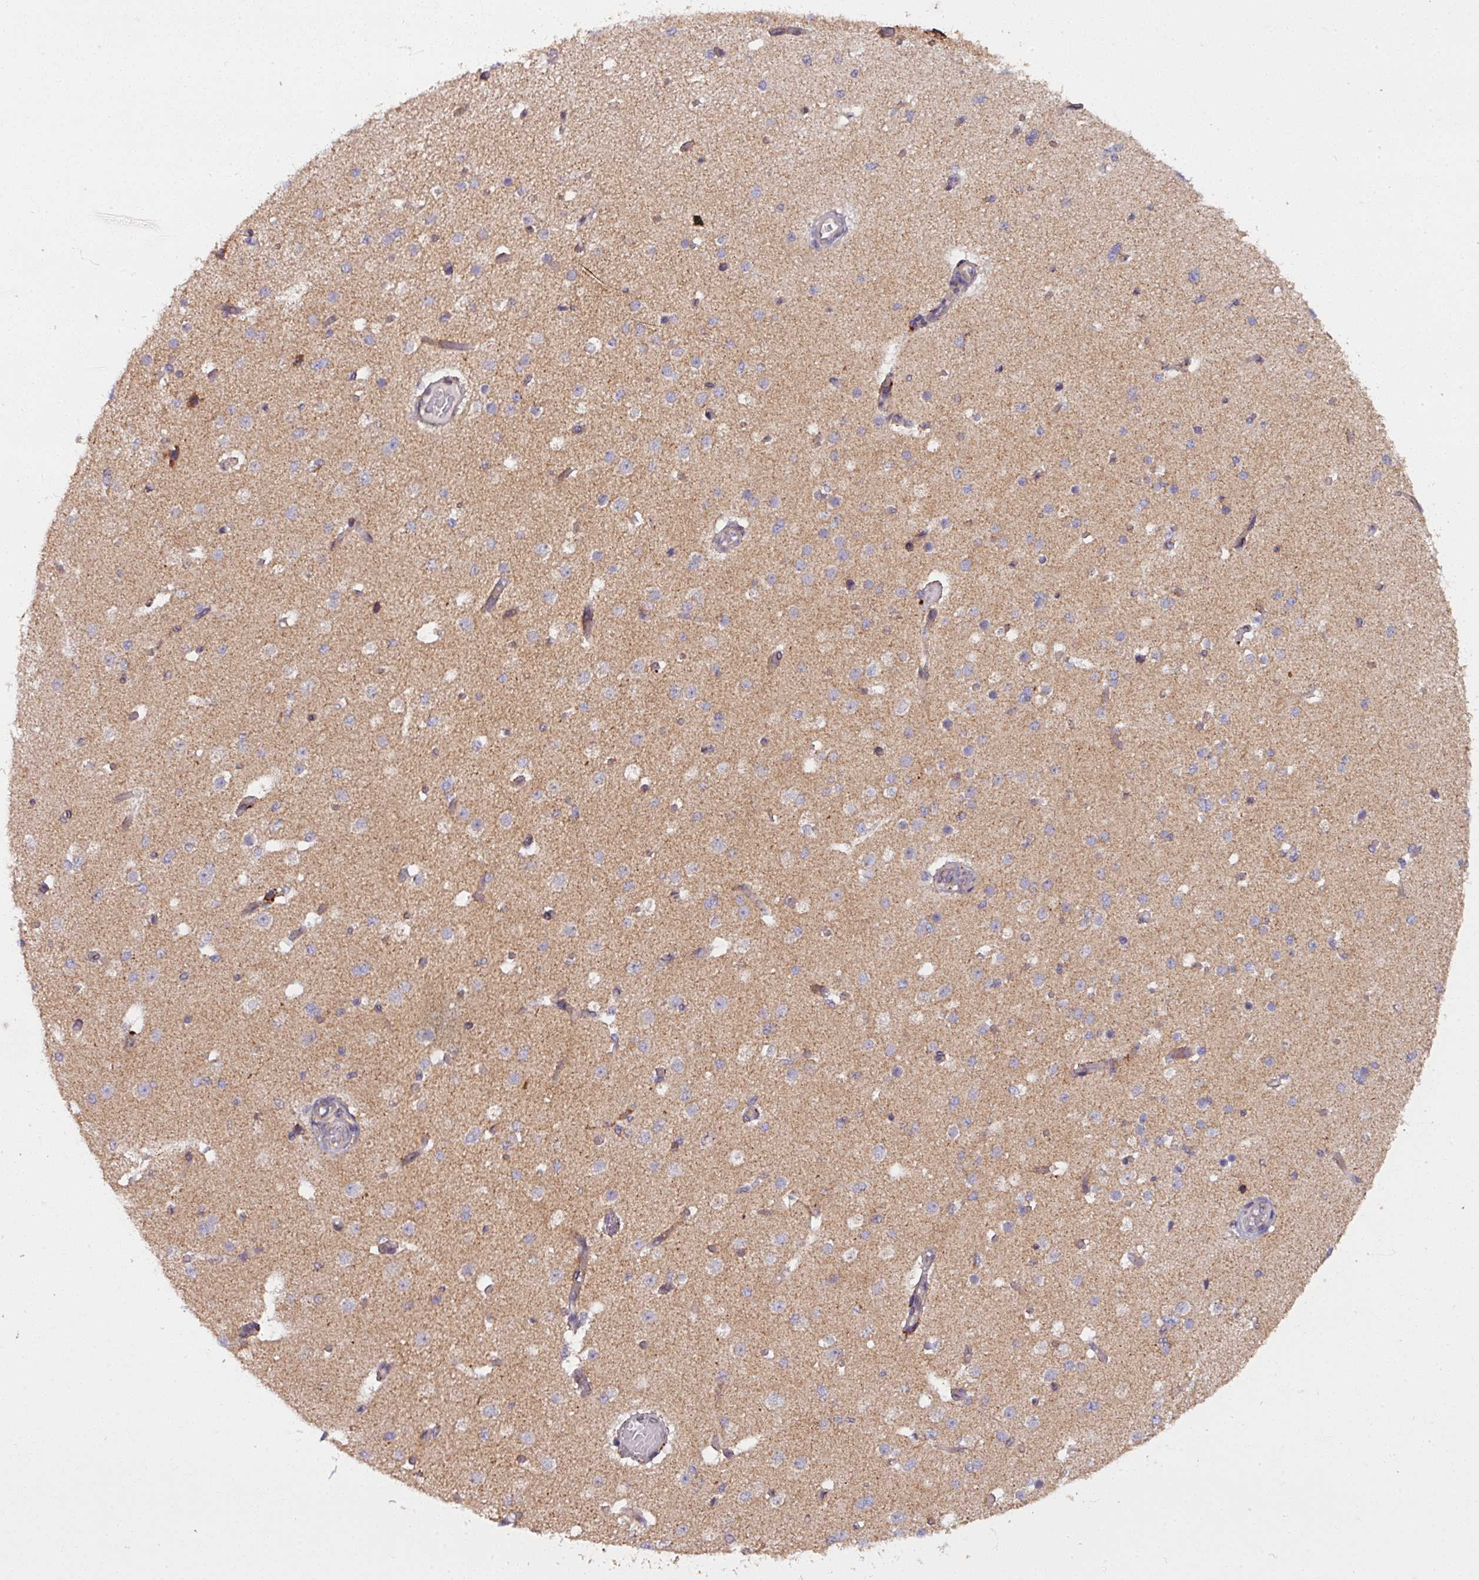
{"staining": {"intensity": "weak", "quantity": ">75%", "location": "cytoplasmic/membranous"}, "tissue": "cerebral cortex", "cell_type": "Endothelial cells", "image_type": "normal", "snomed": [{"axis": "morphology", "description": "Normal tissue, NOS"}, {"axis": "morphology", "description": "Inflammation, NOS"}, {"axis": "topography", "description": "Cerebral cortex"}], "caption": "This image demonstrates normal cerebral cortex stained with immunohistochemistry (IHC) to label a protein in brown. The cytoplasmic/membranous of endothelial cells show weak positivity for the protein. Nuclei are counter-stained blue.", "gene": "MAGT1", "patient": {"sex": "male", "age": 6}}